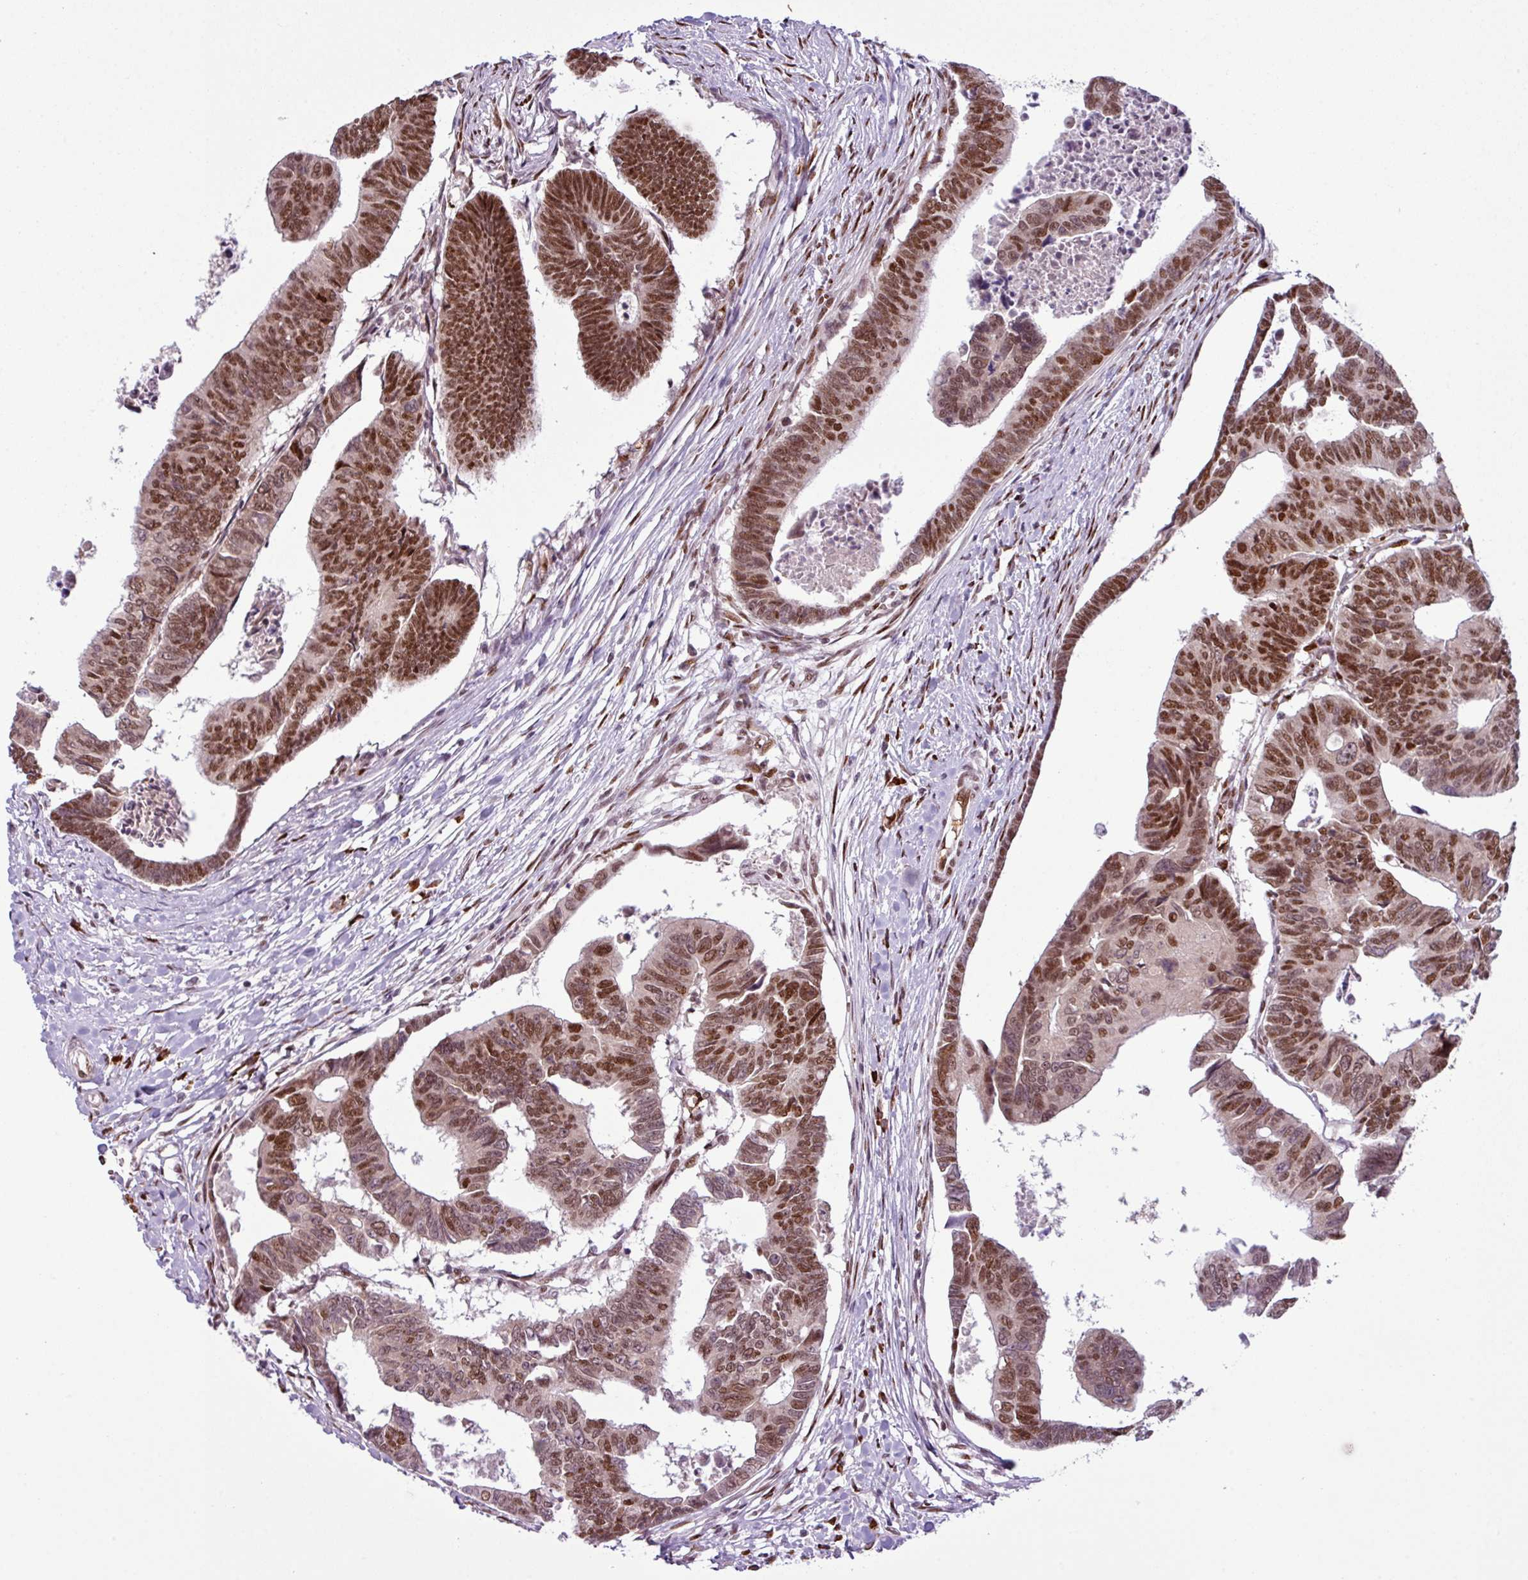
{"staining": {"intensity": "strong", "quantity": ">75%", "location": "nuclear"}, "tissue": "colorectal cancer", "cell_type": "Tumor cells", "image_type": "cancer", "snomed": [{"axis": "morphology", "description": "Adenocarcinoma, NOS"}, {"axis": "topography", "description": "Rectum"}], "caption": "Immunohistochemistry (IHC) (DAB (3,3'-diaminobenzidine)) staining of human colorectal cancer displays strong nuclear protein staining in about >75% of tumor cells. The protein of interest is stained brown, and the nuclei are stained in blue (DAB IHC with brightfield microscopy, high magnification).", "gene": "PRDM5", "patient": {"sex": "female", "age": 65}}